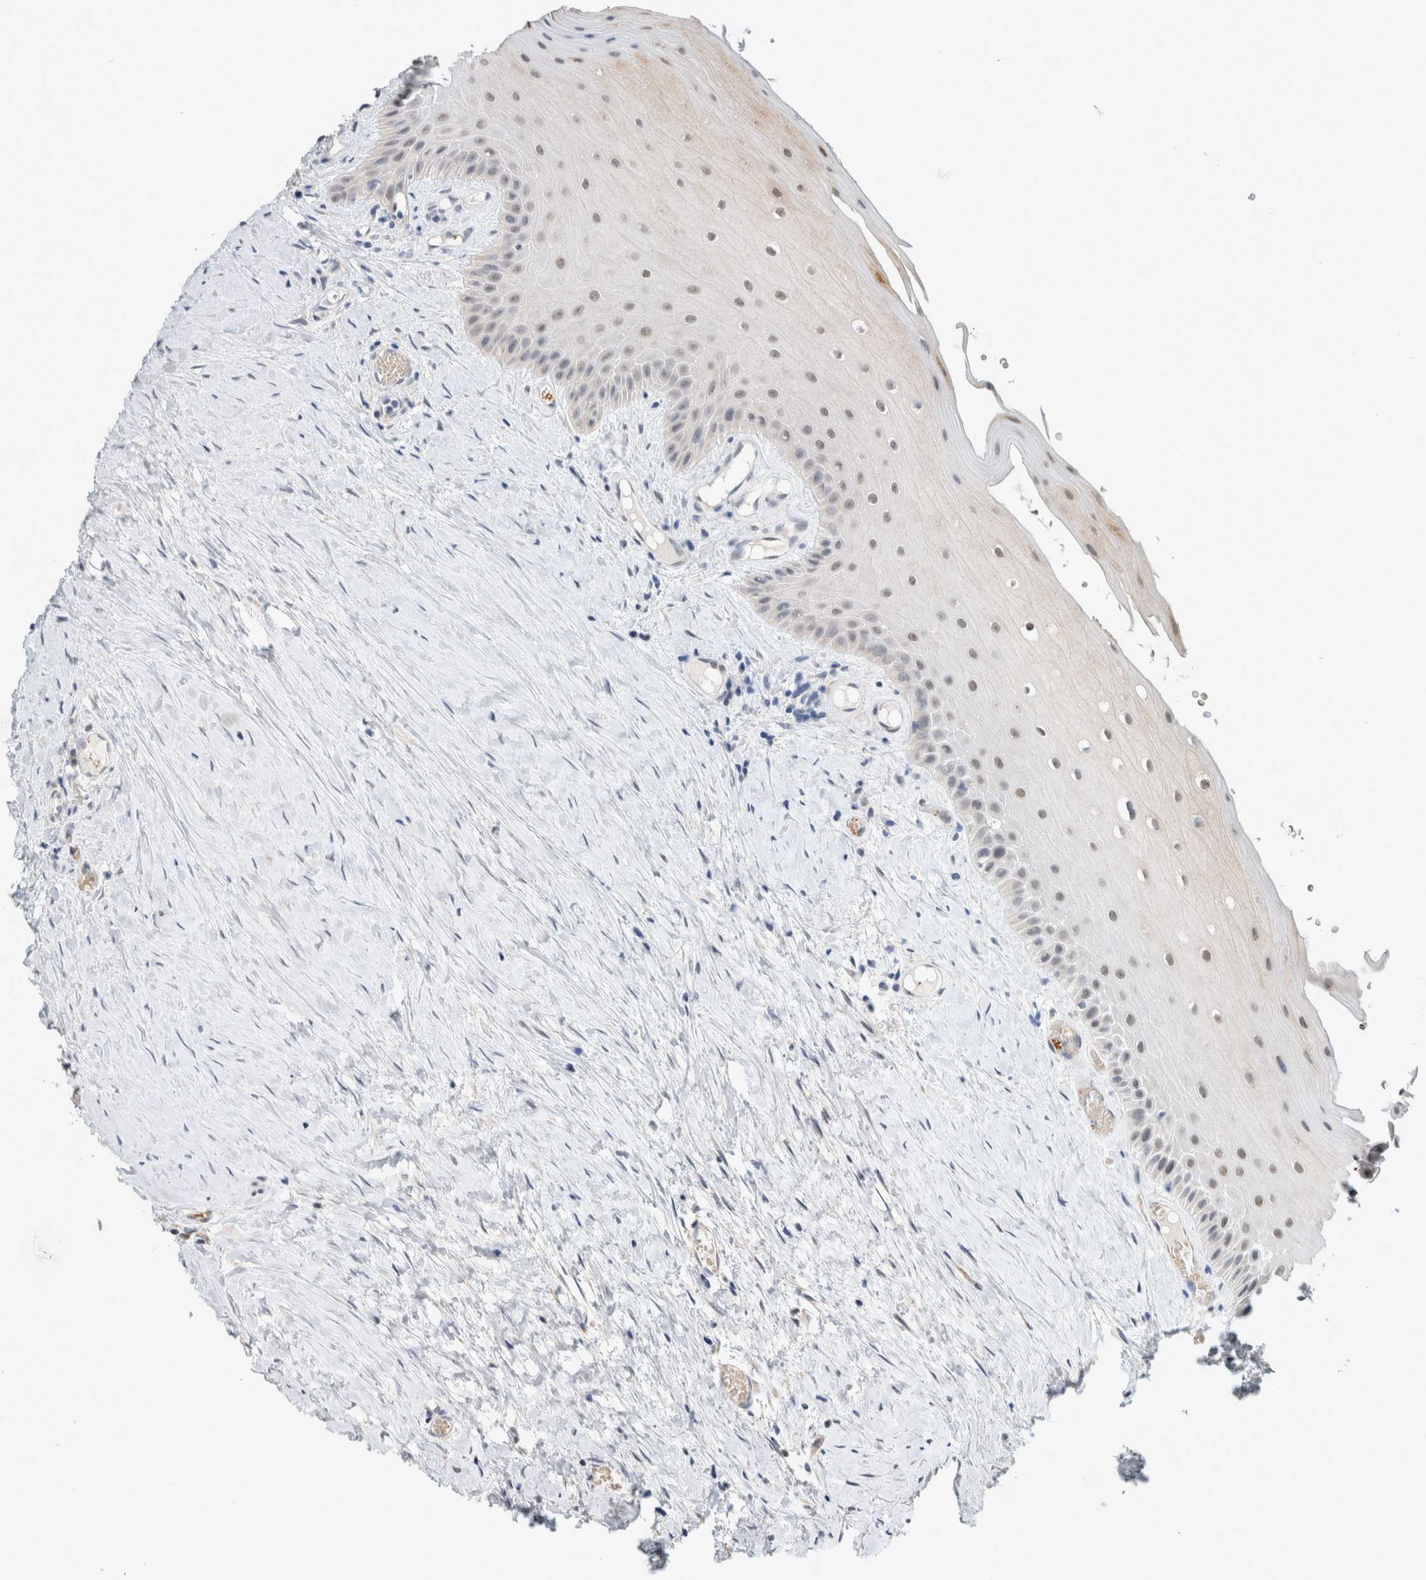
{"staining": {"intensity": "weak", "quantity": ">75%", "location": "nuclear"}, "tissue": "oral mucosa", "cell_type": "Squamous epithelial cells", "image_type": "normal", "snomed": [{"axis": "morphology", "description": "Normal tissue, NOS"}, {"axis": "topography", "description": "Skeletal muscle"}, {"axis": "topography", "description": "Oral tissue"}, {"axis": "topography", "description": "Peripheral nerve tissue"}], "caption": "Protein staining shows weak nuclear positivity in approximately >75% of squamous epithelial cells in benign oral mucosa.", "gene": "CRAT", "patient": {"sex": "female", "age": 84}}